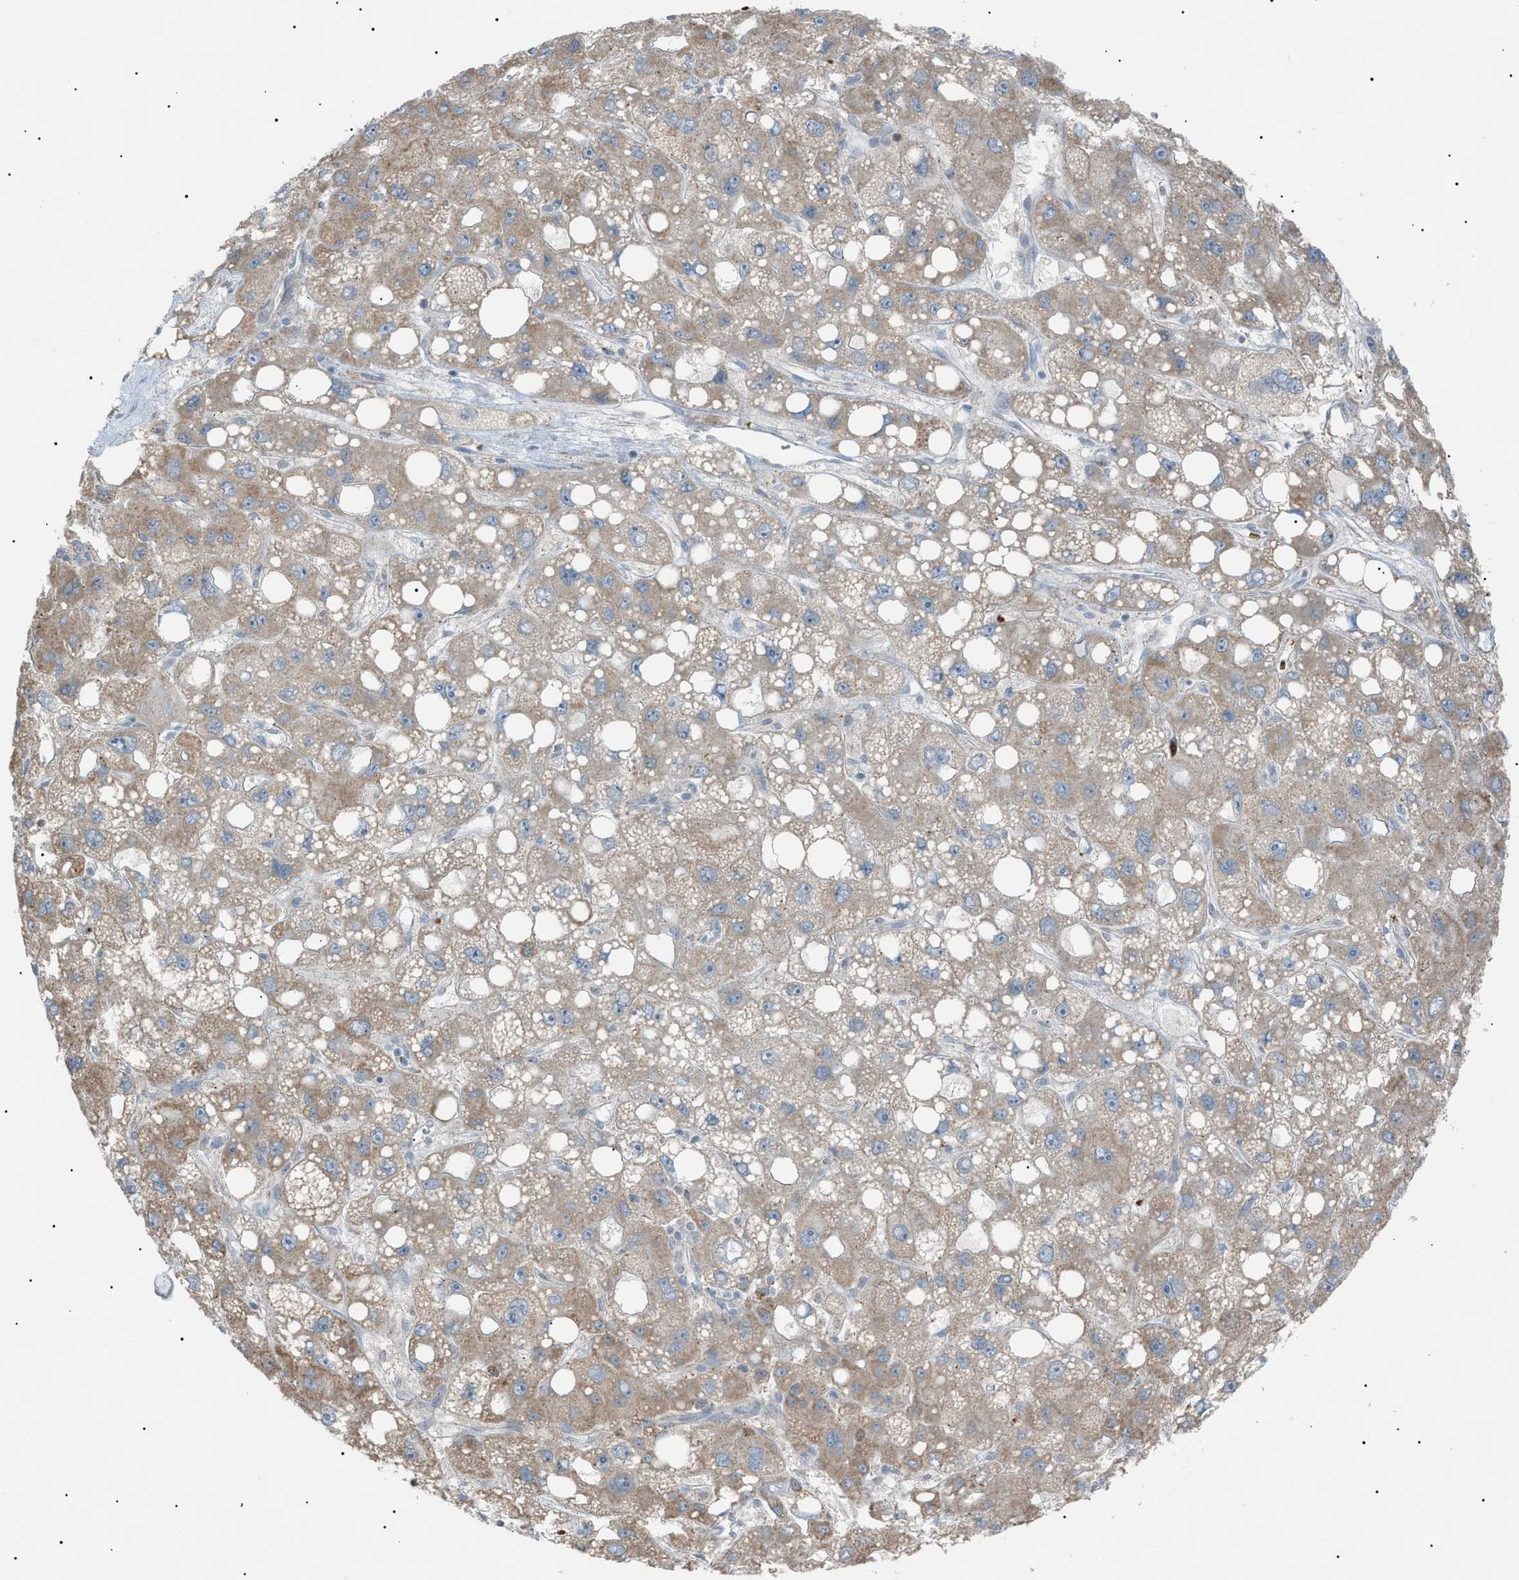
{"staining": {"intensity": "moderate", "quantity": ">75%", "location": "cytoplasmic/membranous"}, "tissue": "liver cancer", "cell_type": "Tumor cells", "image_type": "cancer", "snomed": [{"axis": "morphology", "description": "Carcinoma, Hepatocellular, NOS"}, {"axis": "topography", "description": "Liver"}], "caption": "This is an image of immunohistochemistry staining of liver cancer, which shows moderate staining in the cytoplasmic/membranous of tumor cells.", "gene": "ZNF516", "patient": {"sex": "male", "age": 55}}